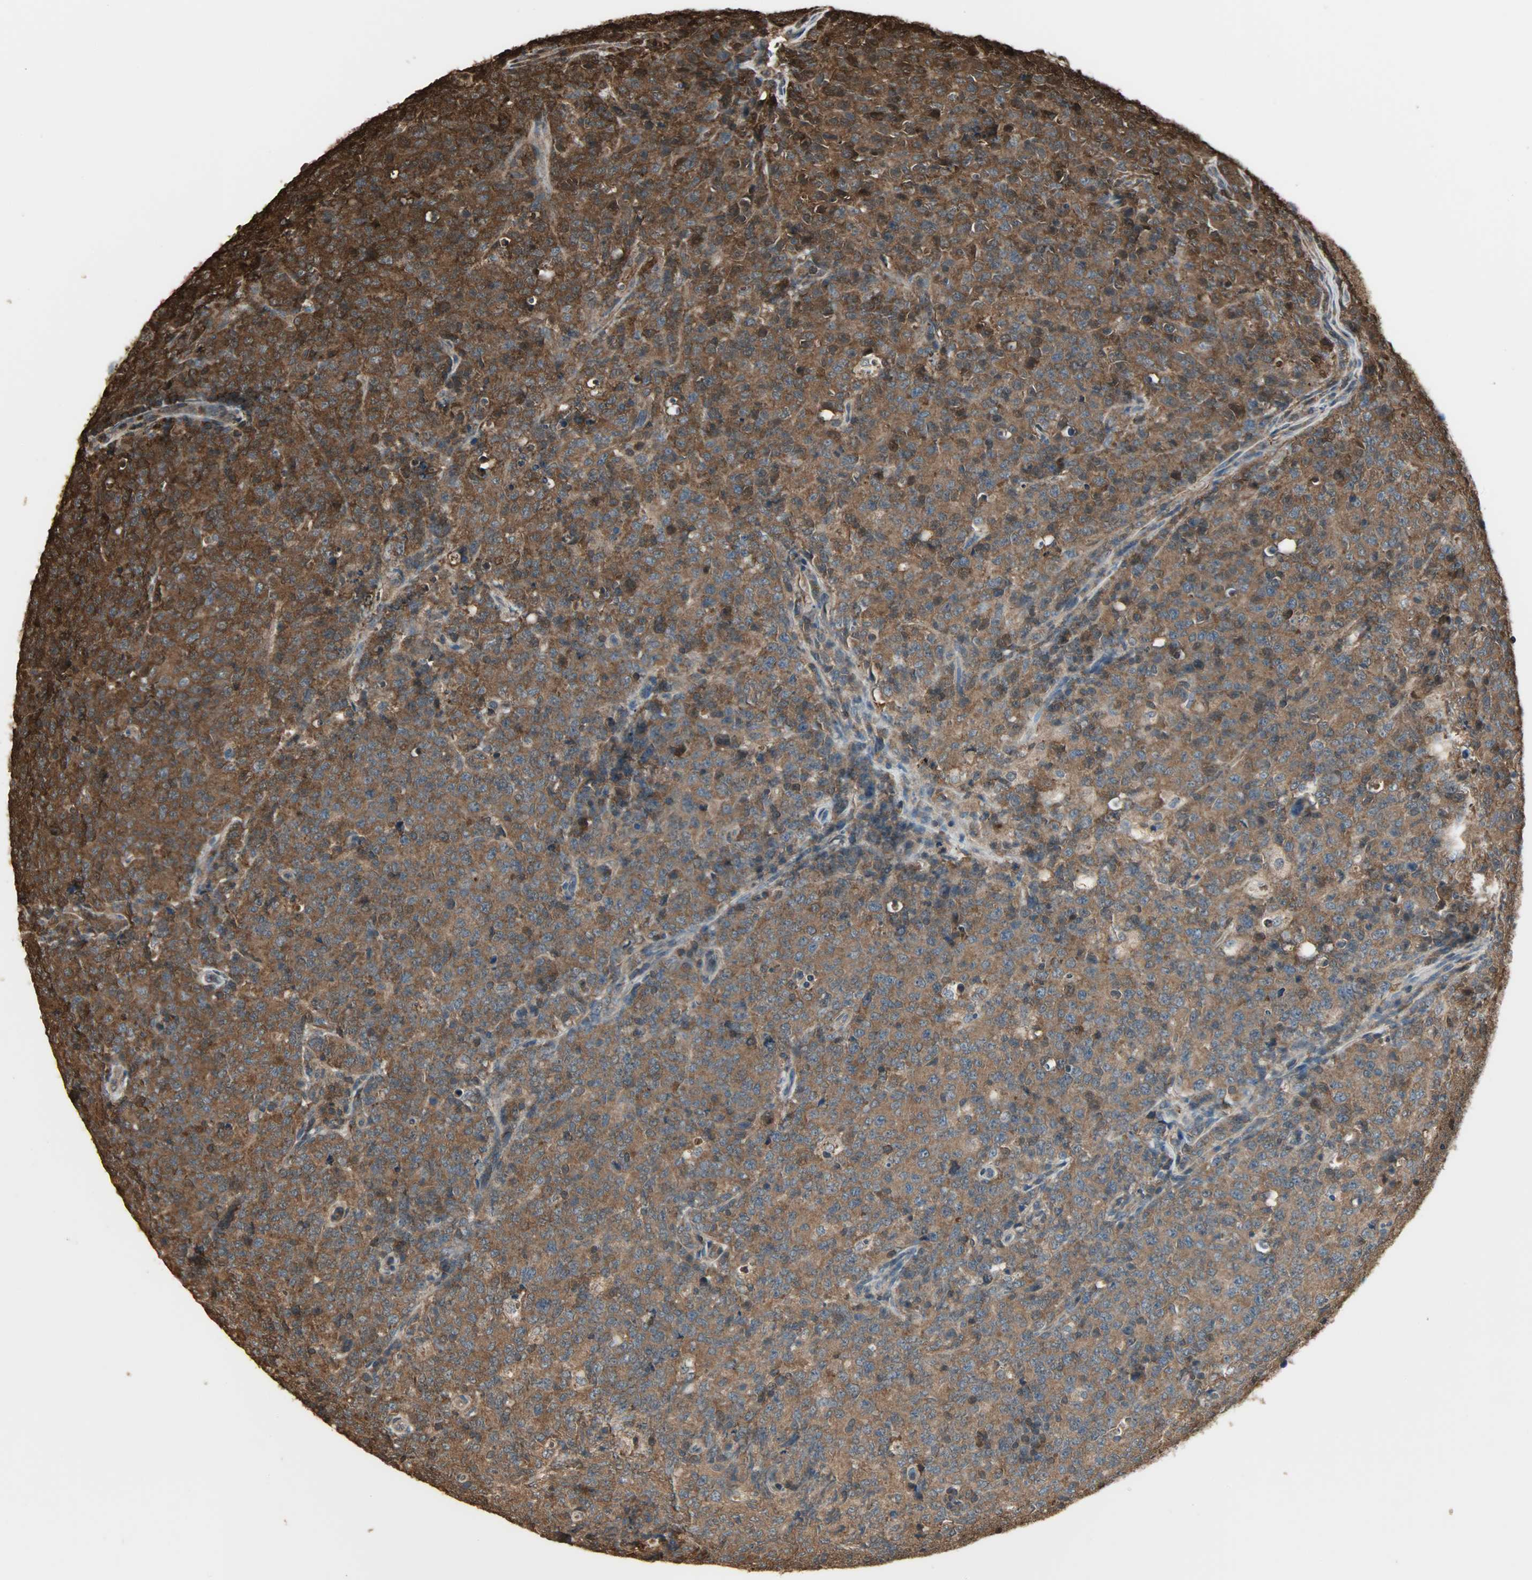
{"staining": {"intensity": "strong", "quantity": ">75%", "location": "cytoplasmic/membranous"}, "tissue": "lymphoma", "cell_type": "Tumor cells", "image_type": "cancer", "snomed": [{"axis": "morphology", "description": "Malignant lymphoma, non-Hodgkin's type, High grade"}, {"axis": "topography", "description": "Tonsil"}], "caption": "Human lymphoma stained for a protein (brown) exhibits strong cytoplasmic/membranous positive staining in about >75% of tumor cells.", "gene": "YWHAZ", "patient": {"sex": "female", "age": 36}}